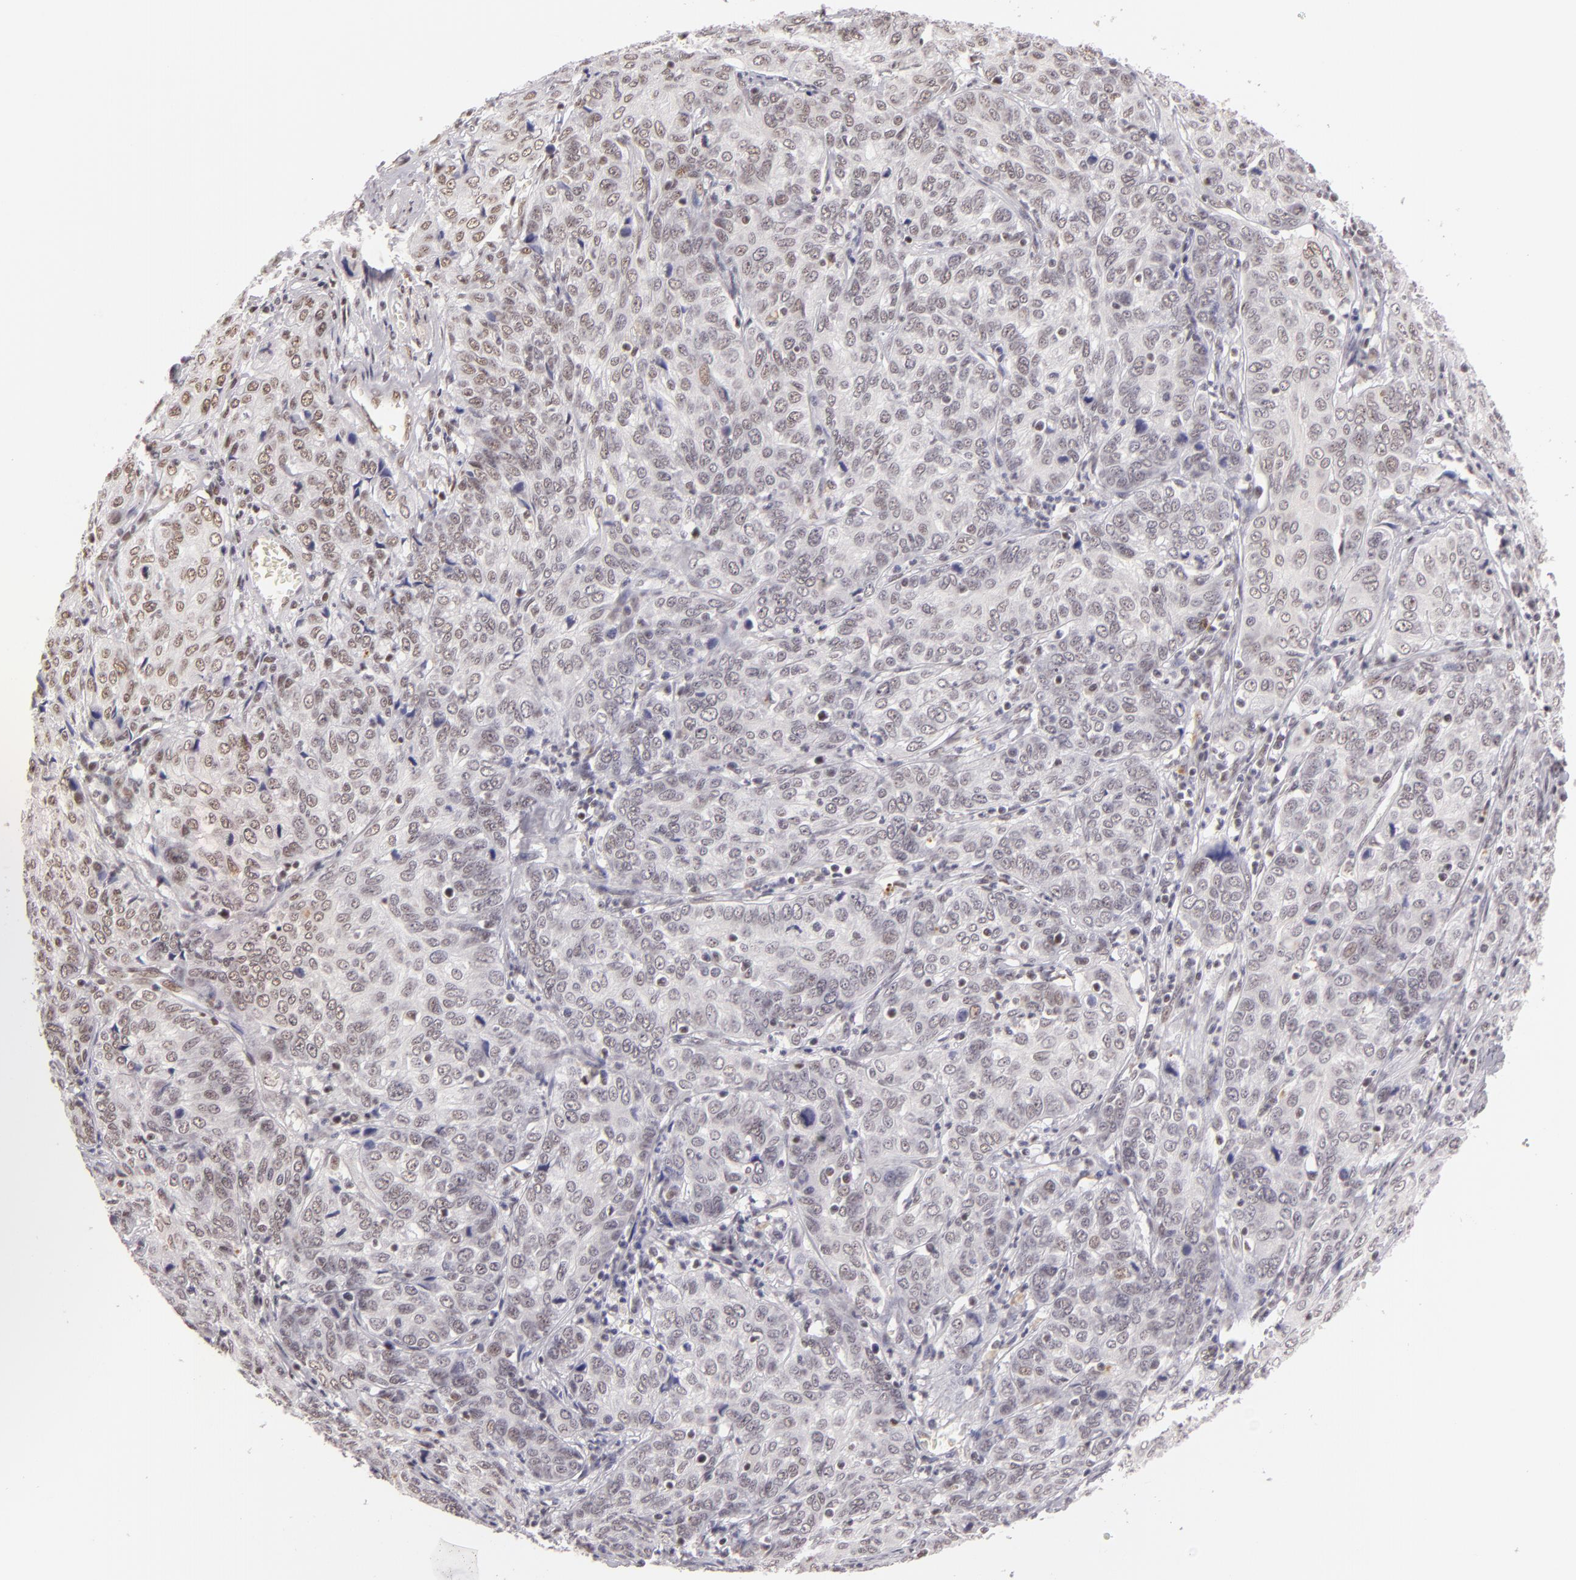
{"staining": {"intensity": "weak", "quantity": "25%-75%", "location": "nuclear"}, "tissue": "cervical cancer", "cell_type": "Tumor cells", "image_type": "cancer", "snomed": [{"axis": "morphology", "description": "Squamous cell carcinoma, NOS"}, {"axis": "topography", "description": "Cervix"}], "caption": "A brown stain labels weak nuclear staining of a protein in cervical cancer tumor cells. Using DAB (brown) and hematoxylin (blue) stains, captured at high magnification using brightfield microscopy.", "gene": "INTS6", "patient": {"sex": "female", "age": 38}}